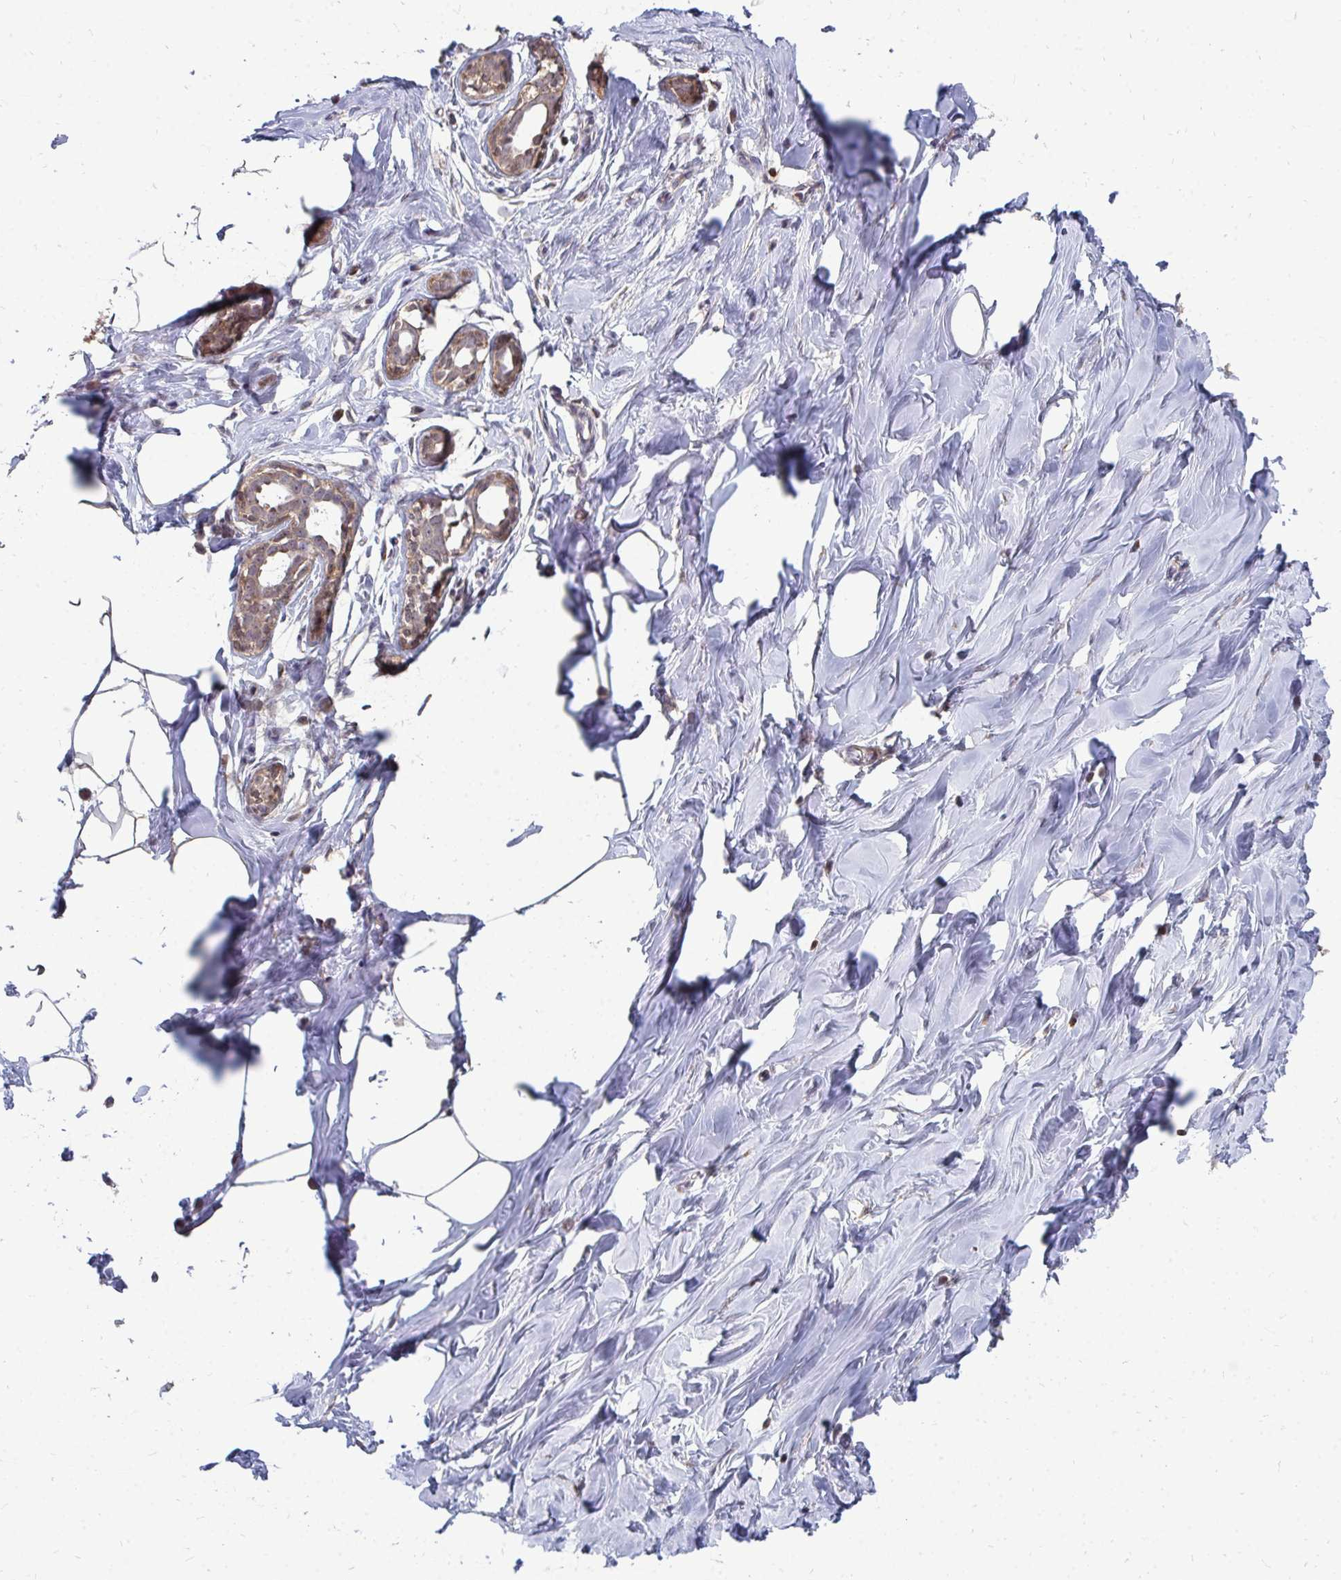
{"staining": {"intensity": "negative", "quantity": "none", "location": "none"}, "tissue": "breast", "cell_type": "Adipocytes", "image_type": "normal", "snomed": [{"axis": "morphology", "description": "Normal tissue, NOS"}, {"axis": "topography", "description": "Breast"}], "caption": "A histopathology image of breast stained for a protein exhibits no brown staining in adipocytes.", "gene": "DNAJA2", "patient": {"sex": "female", "age": 27}}